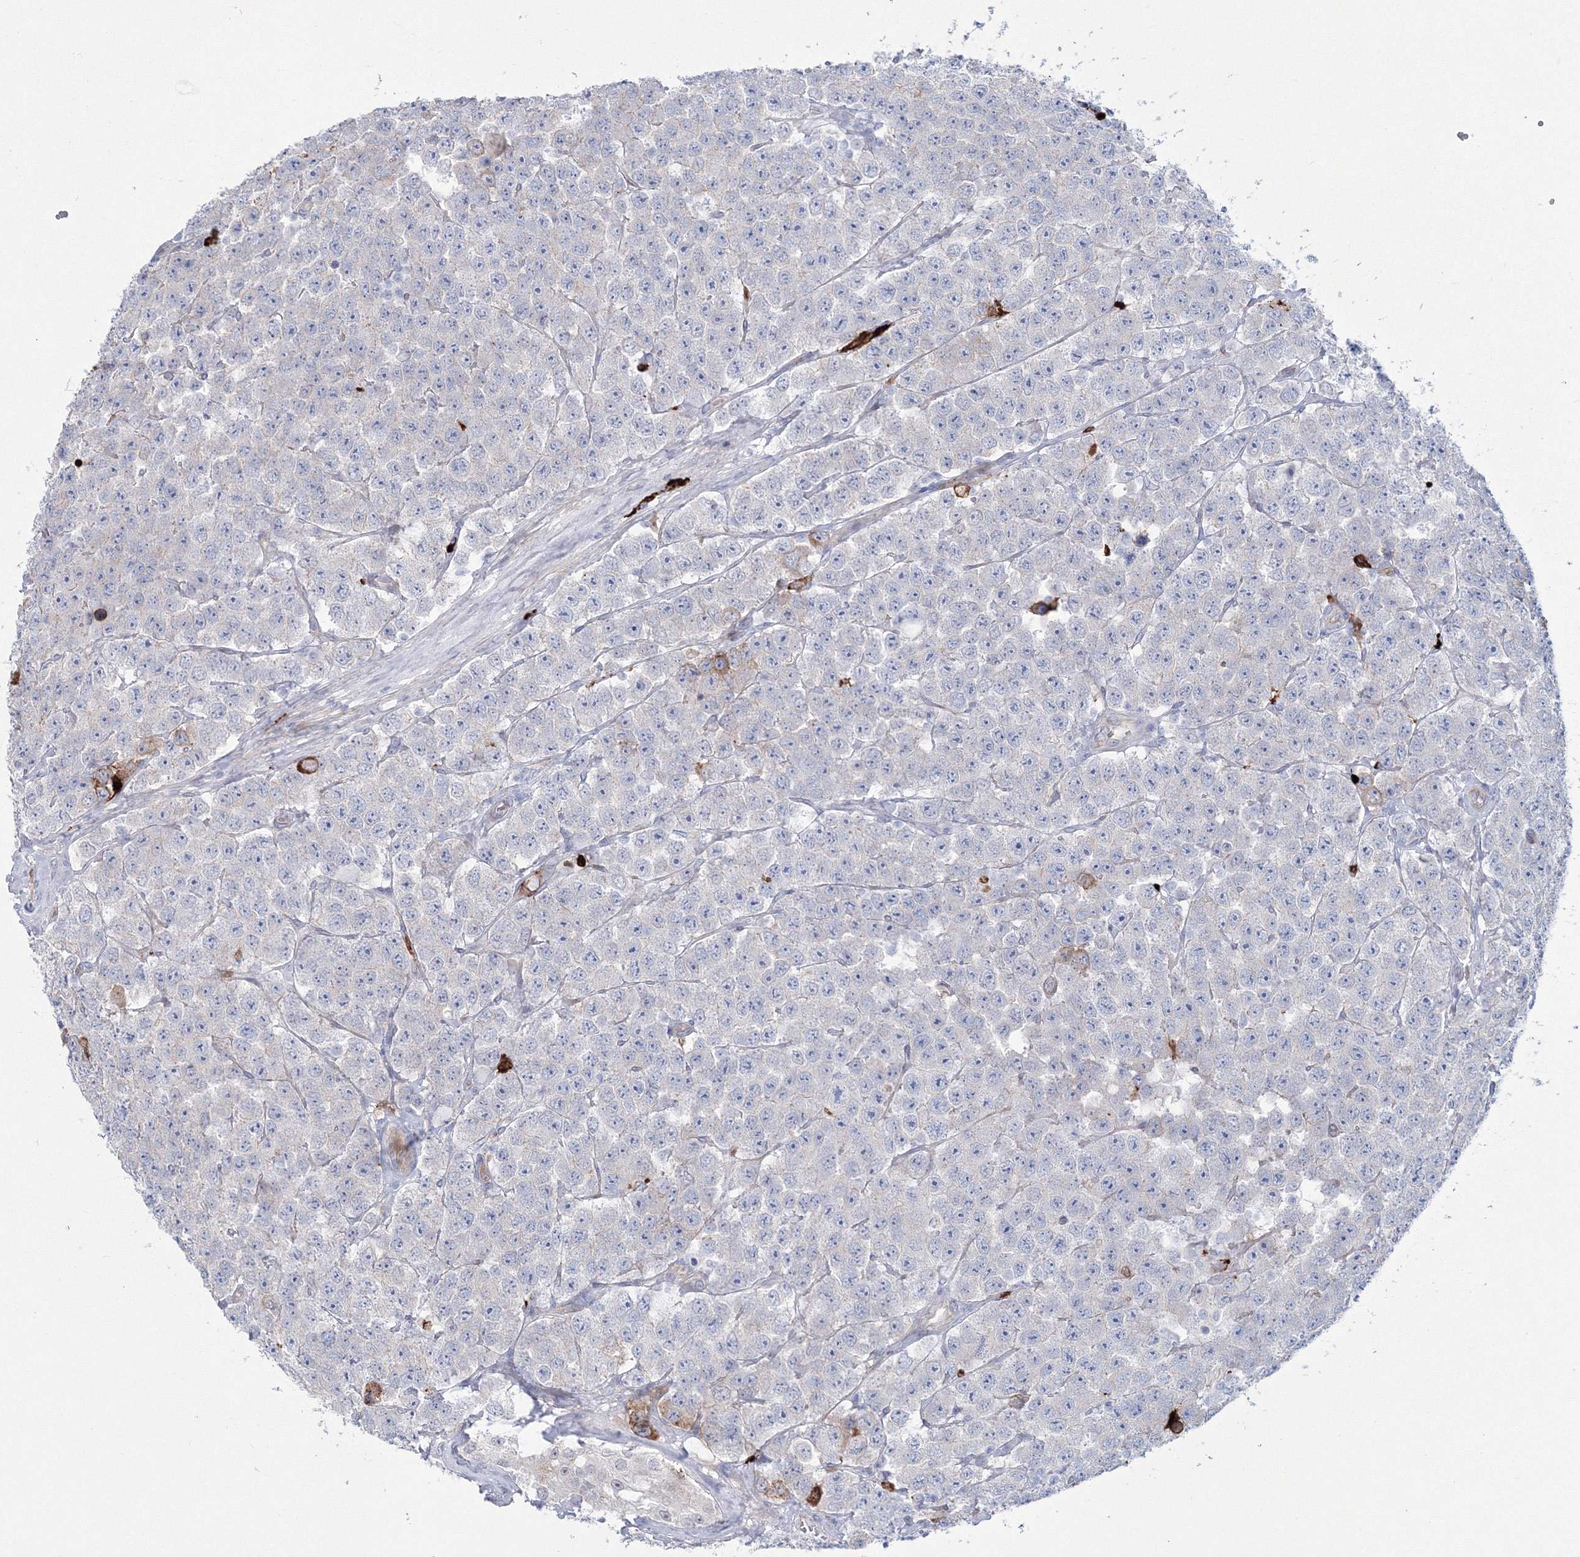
{"staining": {"intensity": "negative", "quantity": "none", "location": "none"}, "tissue": "testis cancer", "cell_type": "Tumor cells", "image_type": "cancer", "snomed": [{"axis": "morphology", "description": "Seminoma, NOS"}, {"axis": "topography", "description": "Testis"}], "caption": "Photomicrograph shows no significant protein staining in tumor cells of seminoma (testis).", "gene": "HYAL2", "patient": {"sex": "male", "age": 28}}